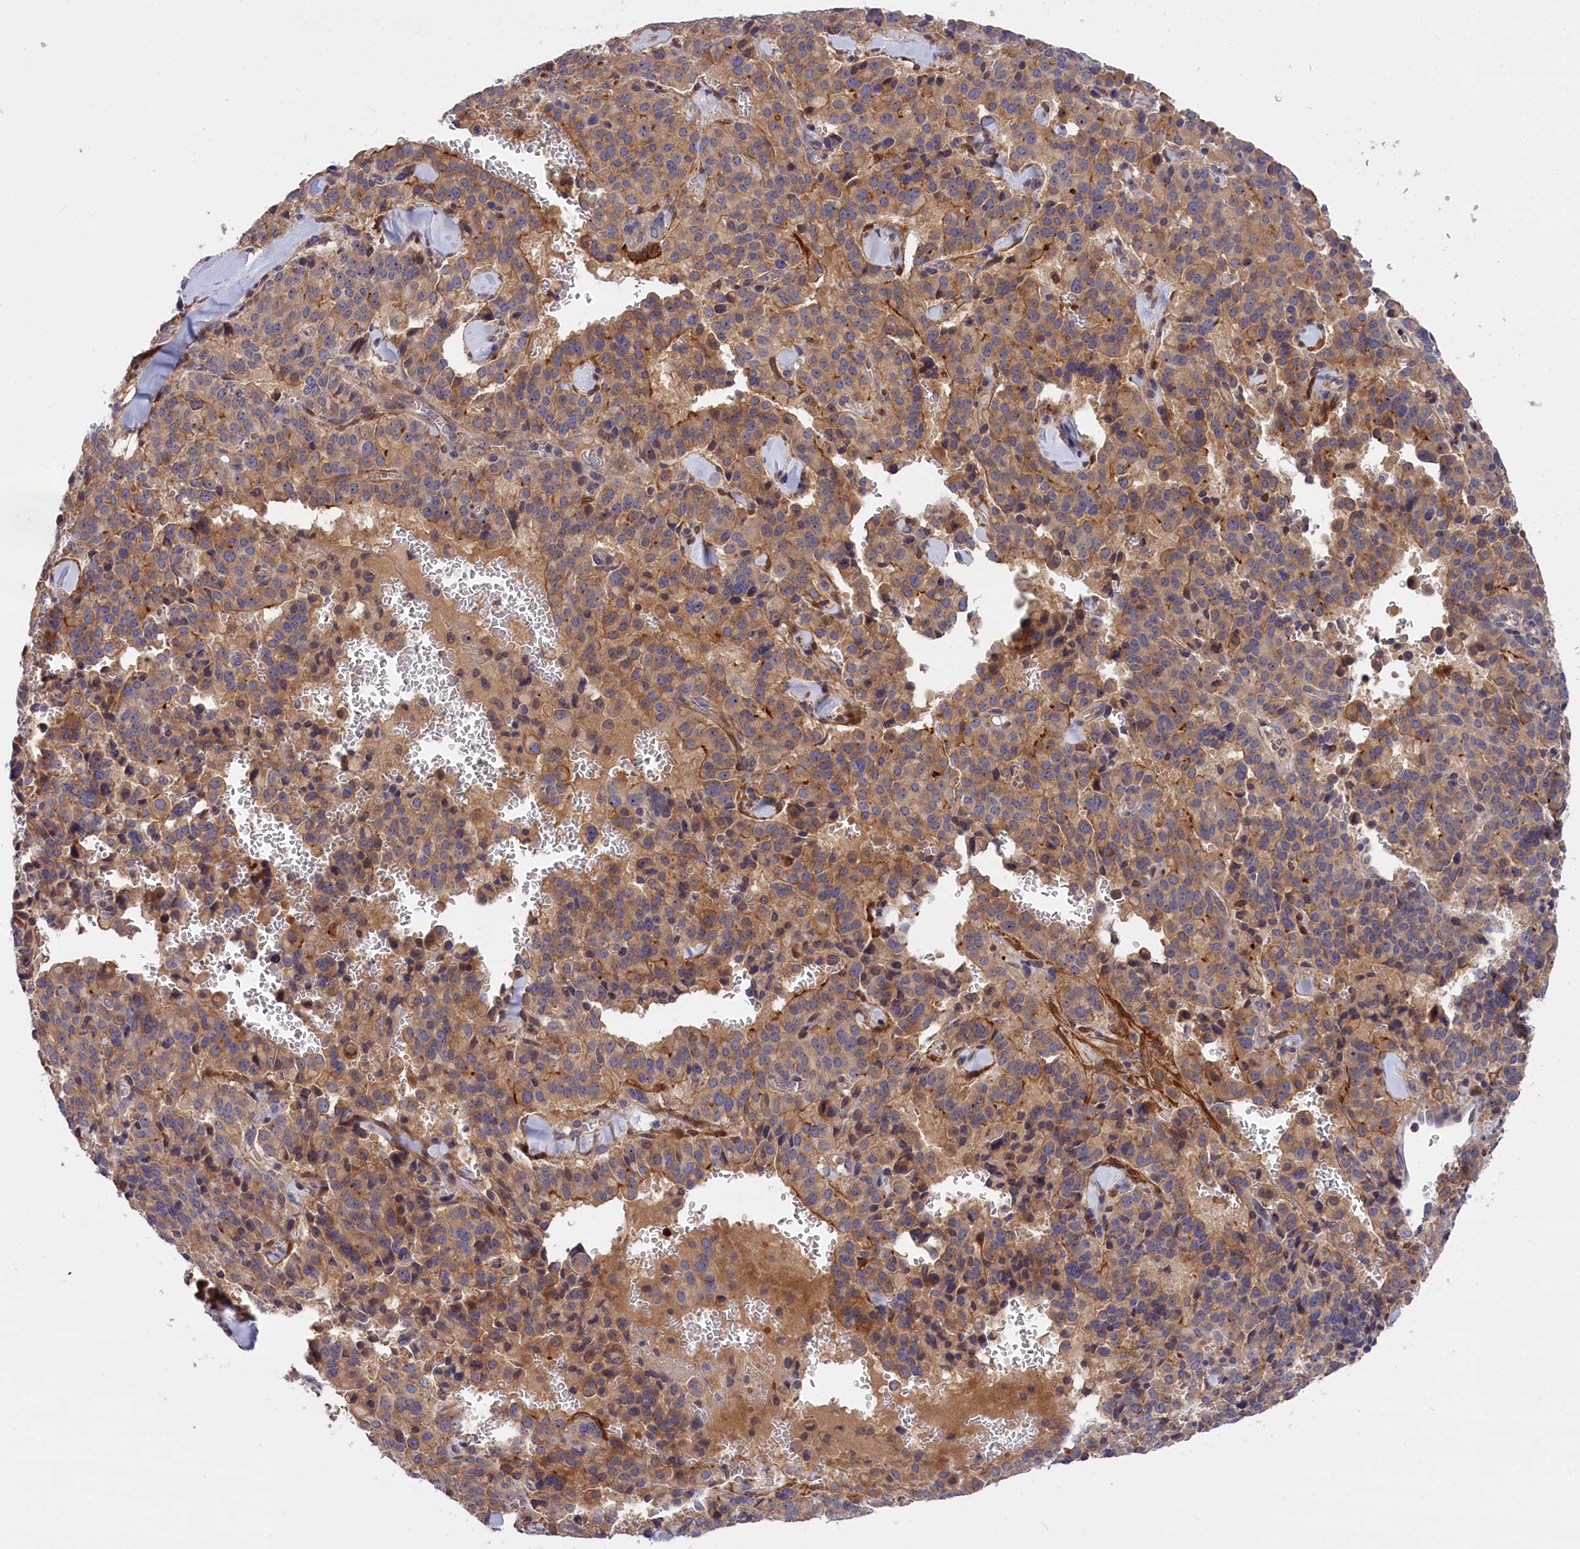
{"staining": {"intensity": "moderate", "quantity": ">75%", "location": "cytoplasmic/membranous"}, "tissue": "pancreatic cancer", "cell_type": "Tumor cells", "image_type": "cancer", "snomed": [{"axis": "morphology", "description": "Adenocarcinoma, NOS"}, {"axis": "topography", "description": "Pancreas"}], "caption": "IHC (DAB (3,3'-diaminobenzidine)) staining of adenocarcinoma (pancreatic) shows moderate cytoplasmic/membranous protein expression in about >75% of tumor cells.", "gene": "CRACD", "patient": {"sex": "male", "age": 65}}